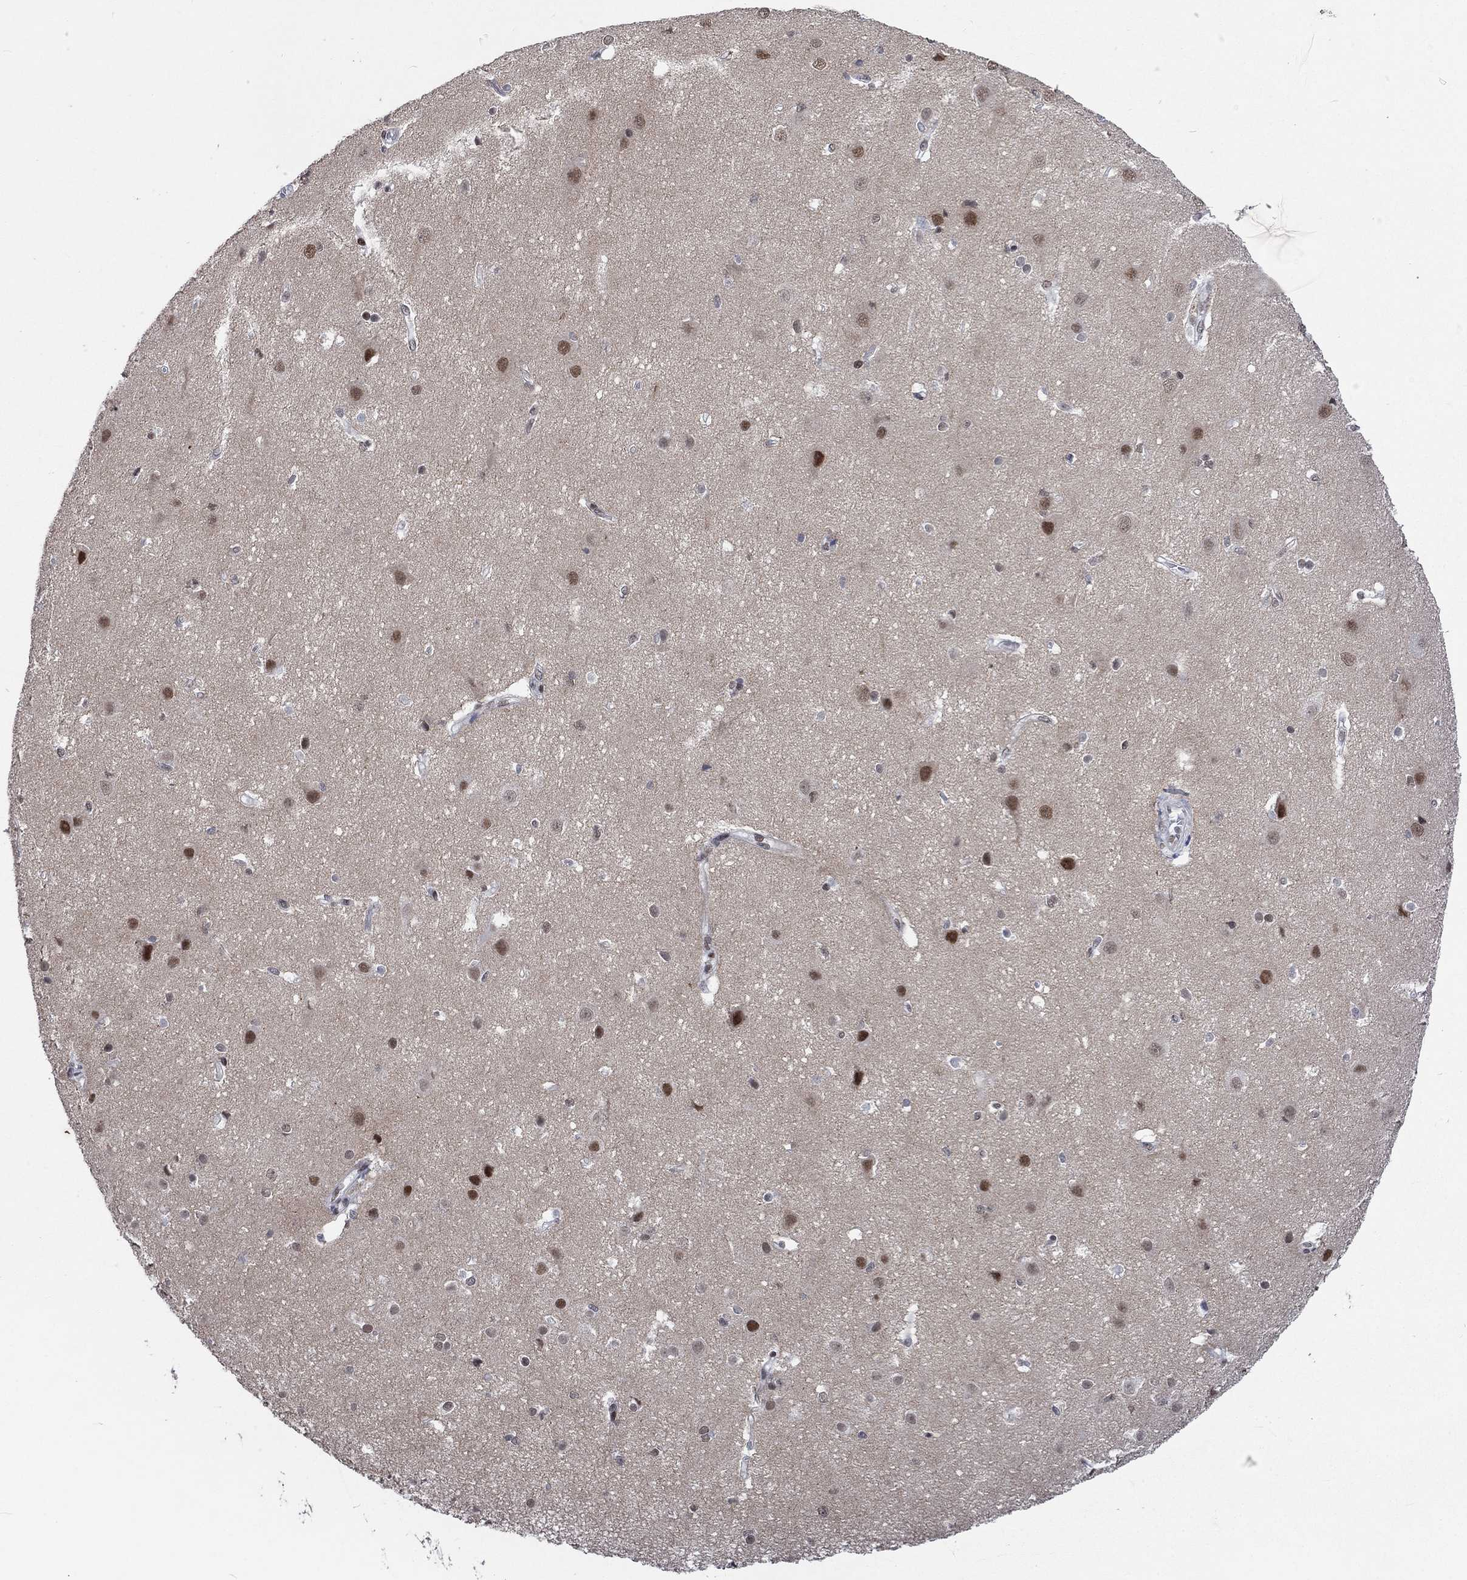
{"staining": {"intensity": "negative", "quantity": "none", "location": "none"}, "tissue": "cerebral cortex", "cell_type": "Endothelial cells", "image_type": "normal", "snomed": [{"axis": "morphology", "description": "Normal tissue, NOS"}, {"axis": "topography", "description": "Cerebral cortex"}], "caption": "Histopathology image shows no significant protein staining in endothelial cells of normal cerebral cortex. Brightfield microscopy of IHC stained with DAB (3,3'-diaminobenzidine) (brown) and hematoxylin (blue), captured at high magnification.", "gene": "HCFC1", "patient": {"sex": "male", "age": 37}}